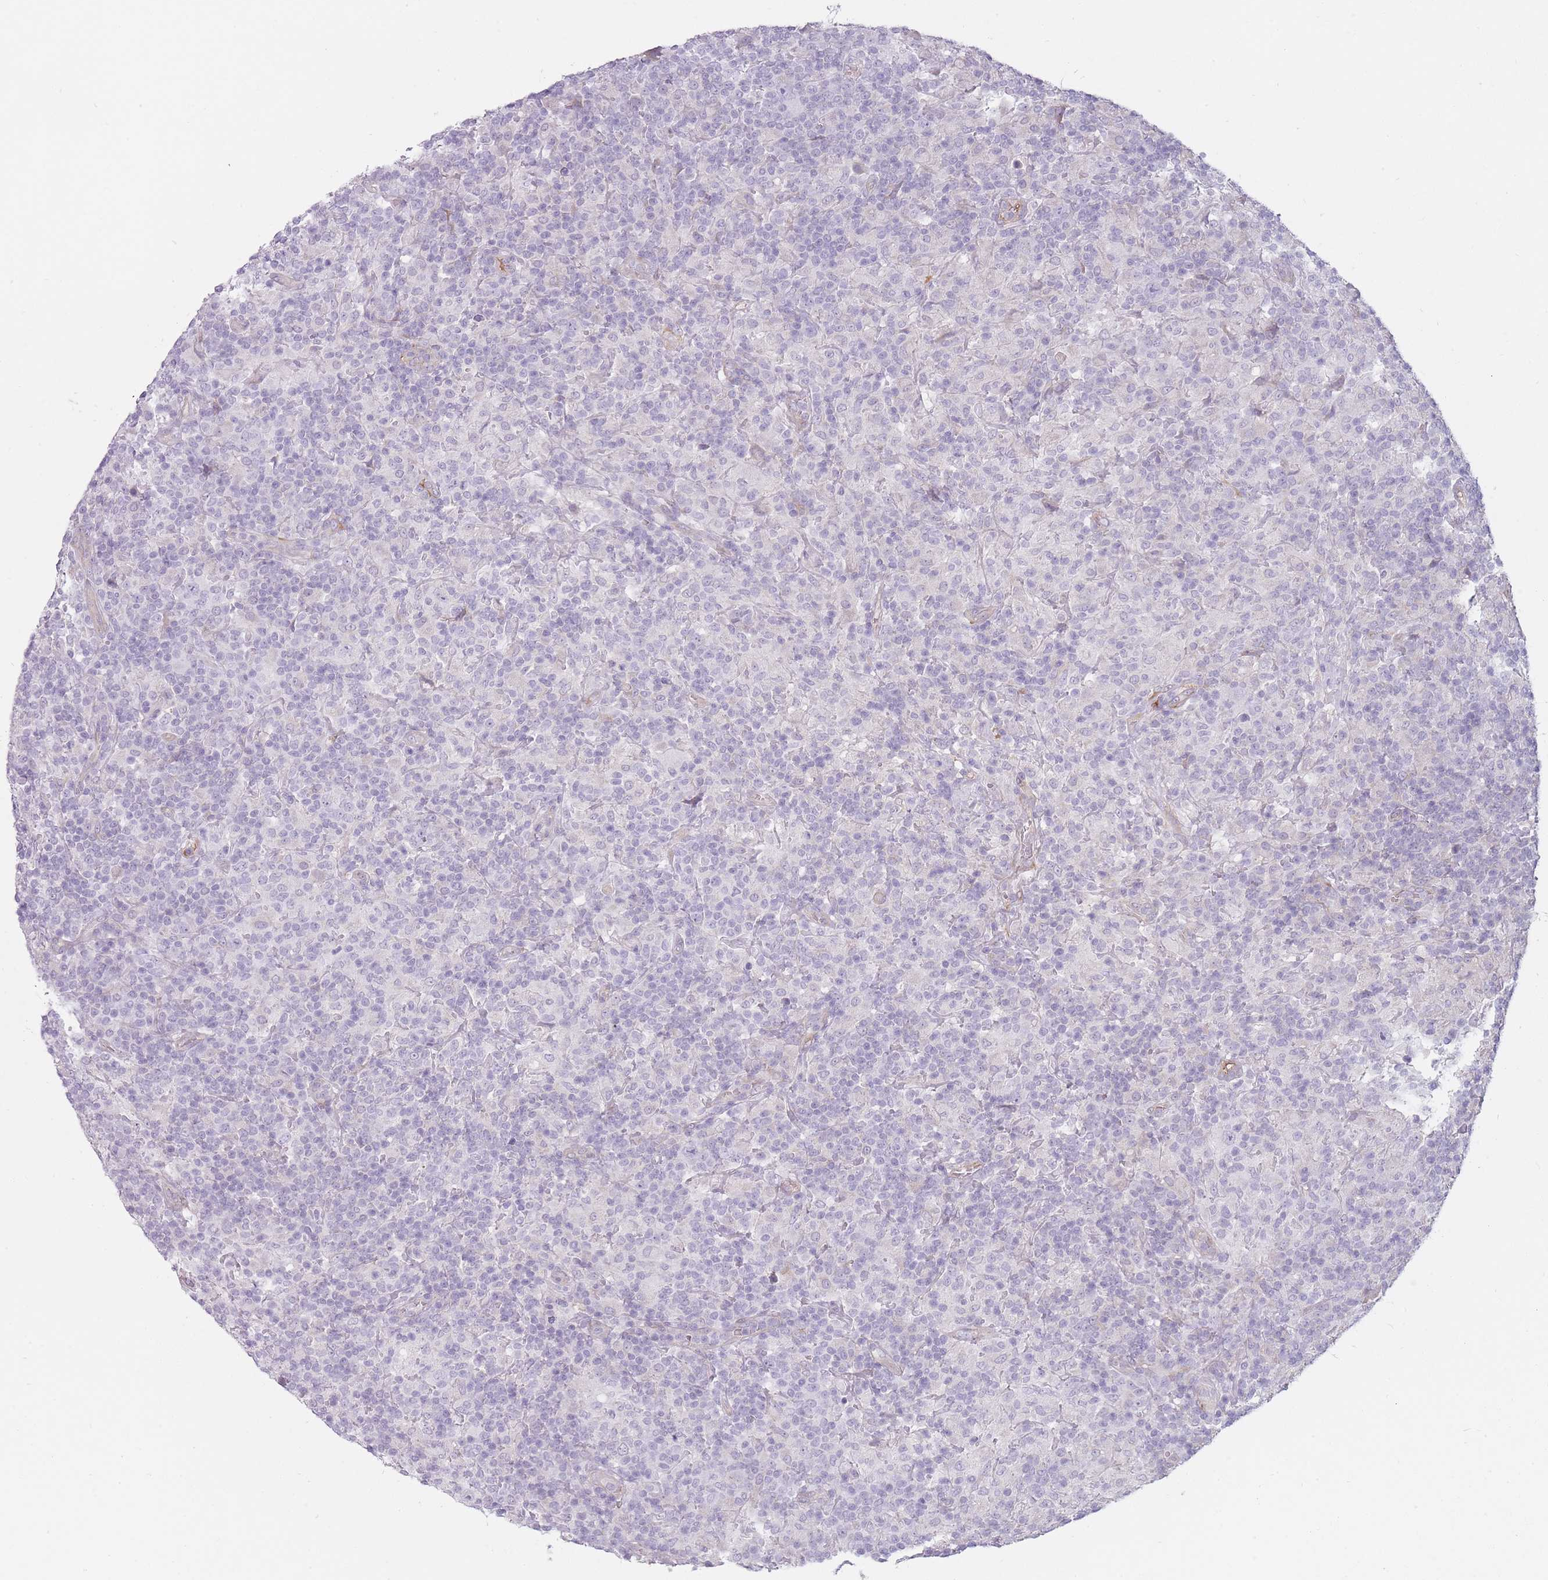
{"staining": {"intensity": "negative", "quantity": "none", "location": "none"}, "tissue": "lymphoma", "cell_type": "Tumor cells", "image_type": "cancer", "snomed": [{"axis": "morphology", "description": "Hodgkin's disease, NOS"}, {"axis": "topography", "description": "Lymph node"}], "caption": "Tumor cells show no significant positivity in lymphoma. Nuclei are stained in blue.", "gene": "PGRMC2", "patient": {"sex": "male", "age": 70}}